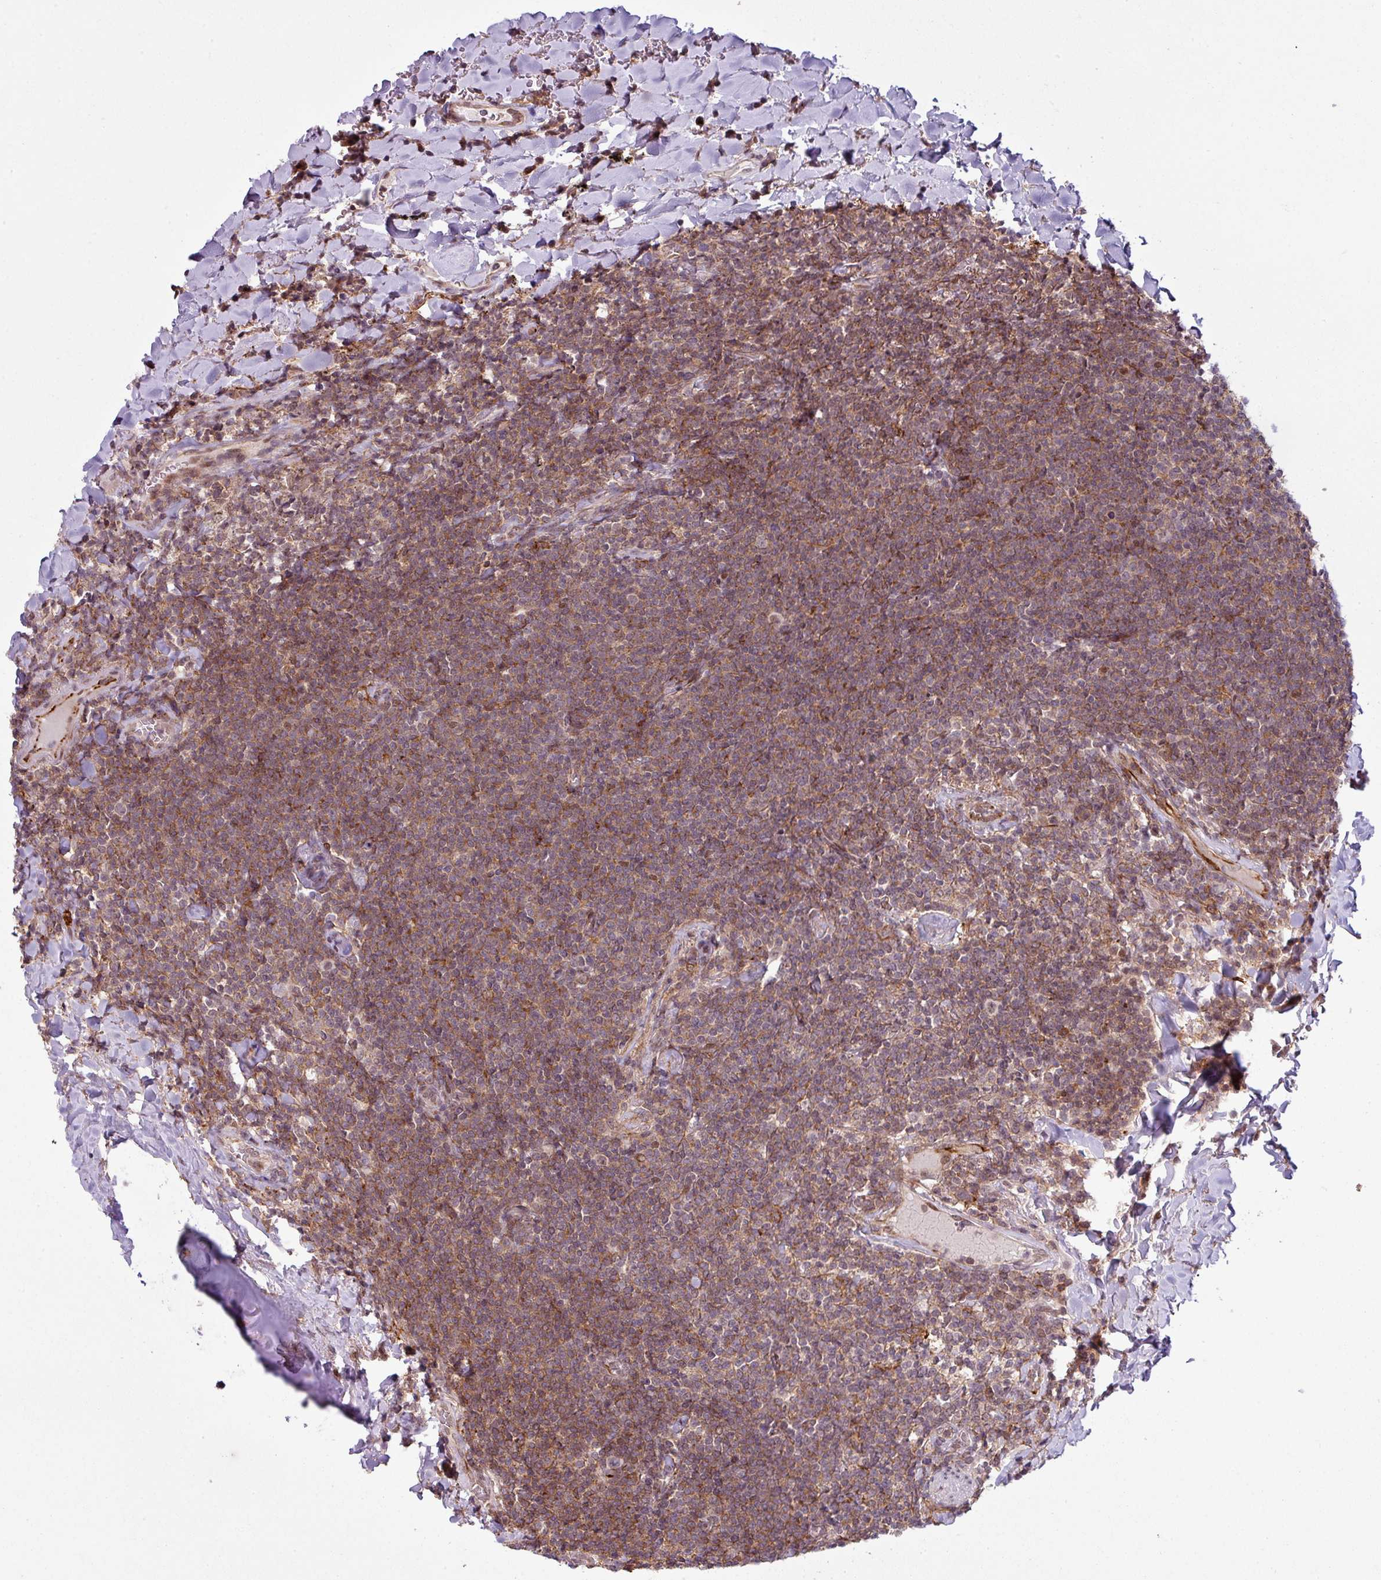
{"staining": {"intensity": "moderate", "quantity": ">75%", "location": "cytoplasmic/membranous"}, "tissue": "lymphoma", "cell_type": "Tumor cells", "image_type": "cancer", "snomed": [{"axis": "morphology", "description": "Malignant lymphoma, non-Hodgkin's type, Low grade"}, {"axis": "topography", "description": "Lung"}], "caption": "This micrograph shows immunohistochemistry (IHC) staining of lymphoma, with medium moderate cytoplasmic/membranous positivity in approximately >75% of tumor cells.", "gene": "ZC2HC1C", "patient": {"sex": "female", "age": 71}}